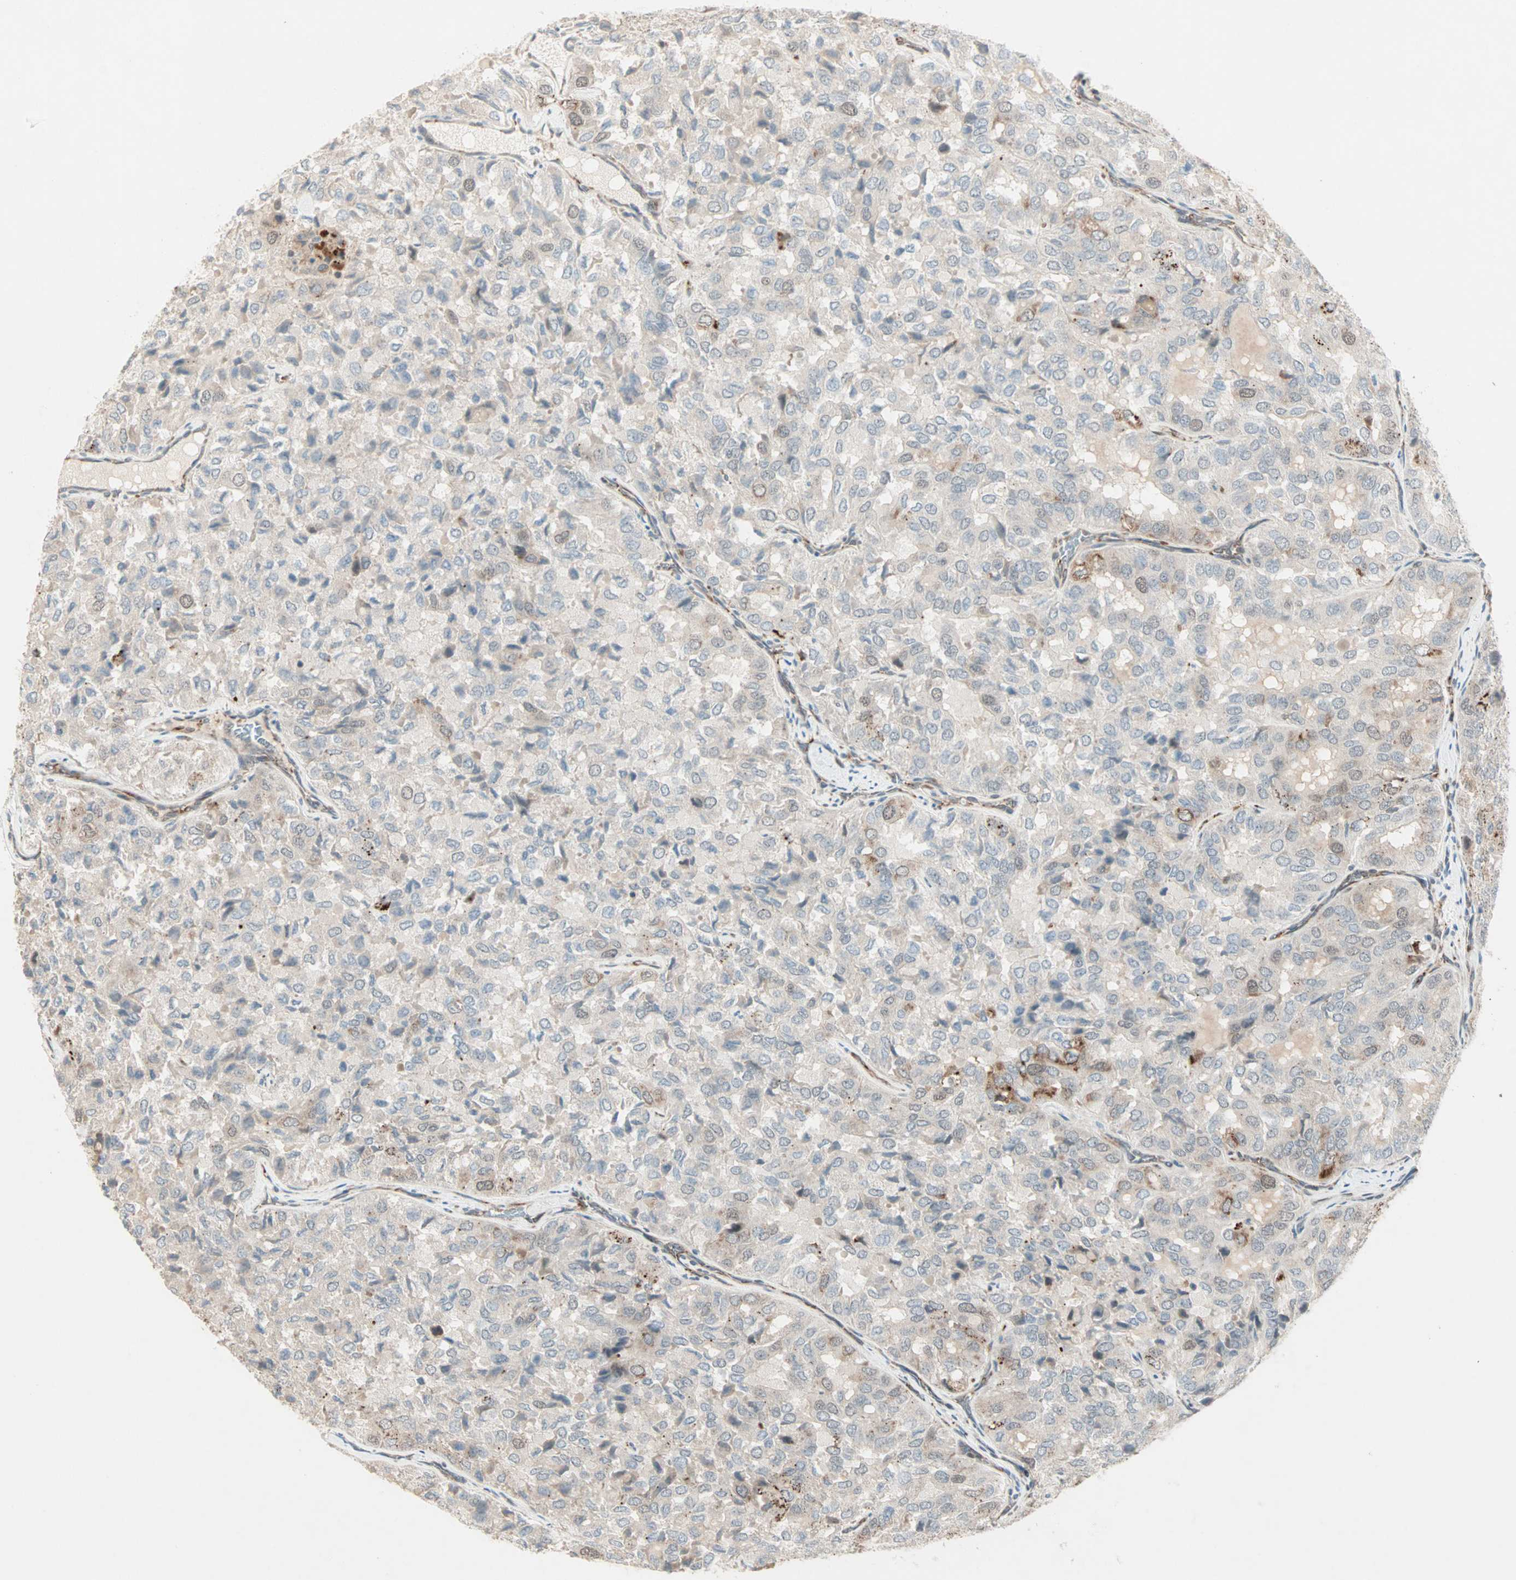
{"staining": {"intensity": "weak", "quantity": "25%-75%", "location": "cytoplasmic/membranous"}, "tissue": "thyroid cancer", "cell_type": "Tumor cells", "image_type": "cancer", "snomed": [{"axis": "morphology", "description": "Follicular adenoma carcinoma, NOS"}, {"axis": "topography", "description": "Thyroid gland"}], "caption": "Human thyroid follicular adenoma carcinoma stained for a protein (brown) exhibits weak cytoplasmic/membranous positive positivity in approximately 25%-75% of tumor cells.", "gene": "ZNF37A", "patient": {"sex": "male", "age": 75}}